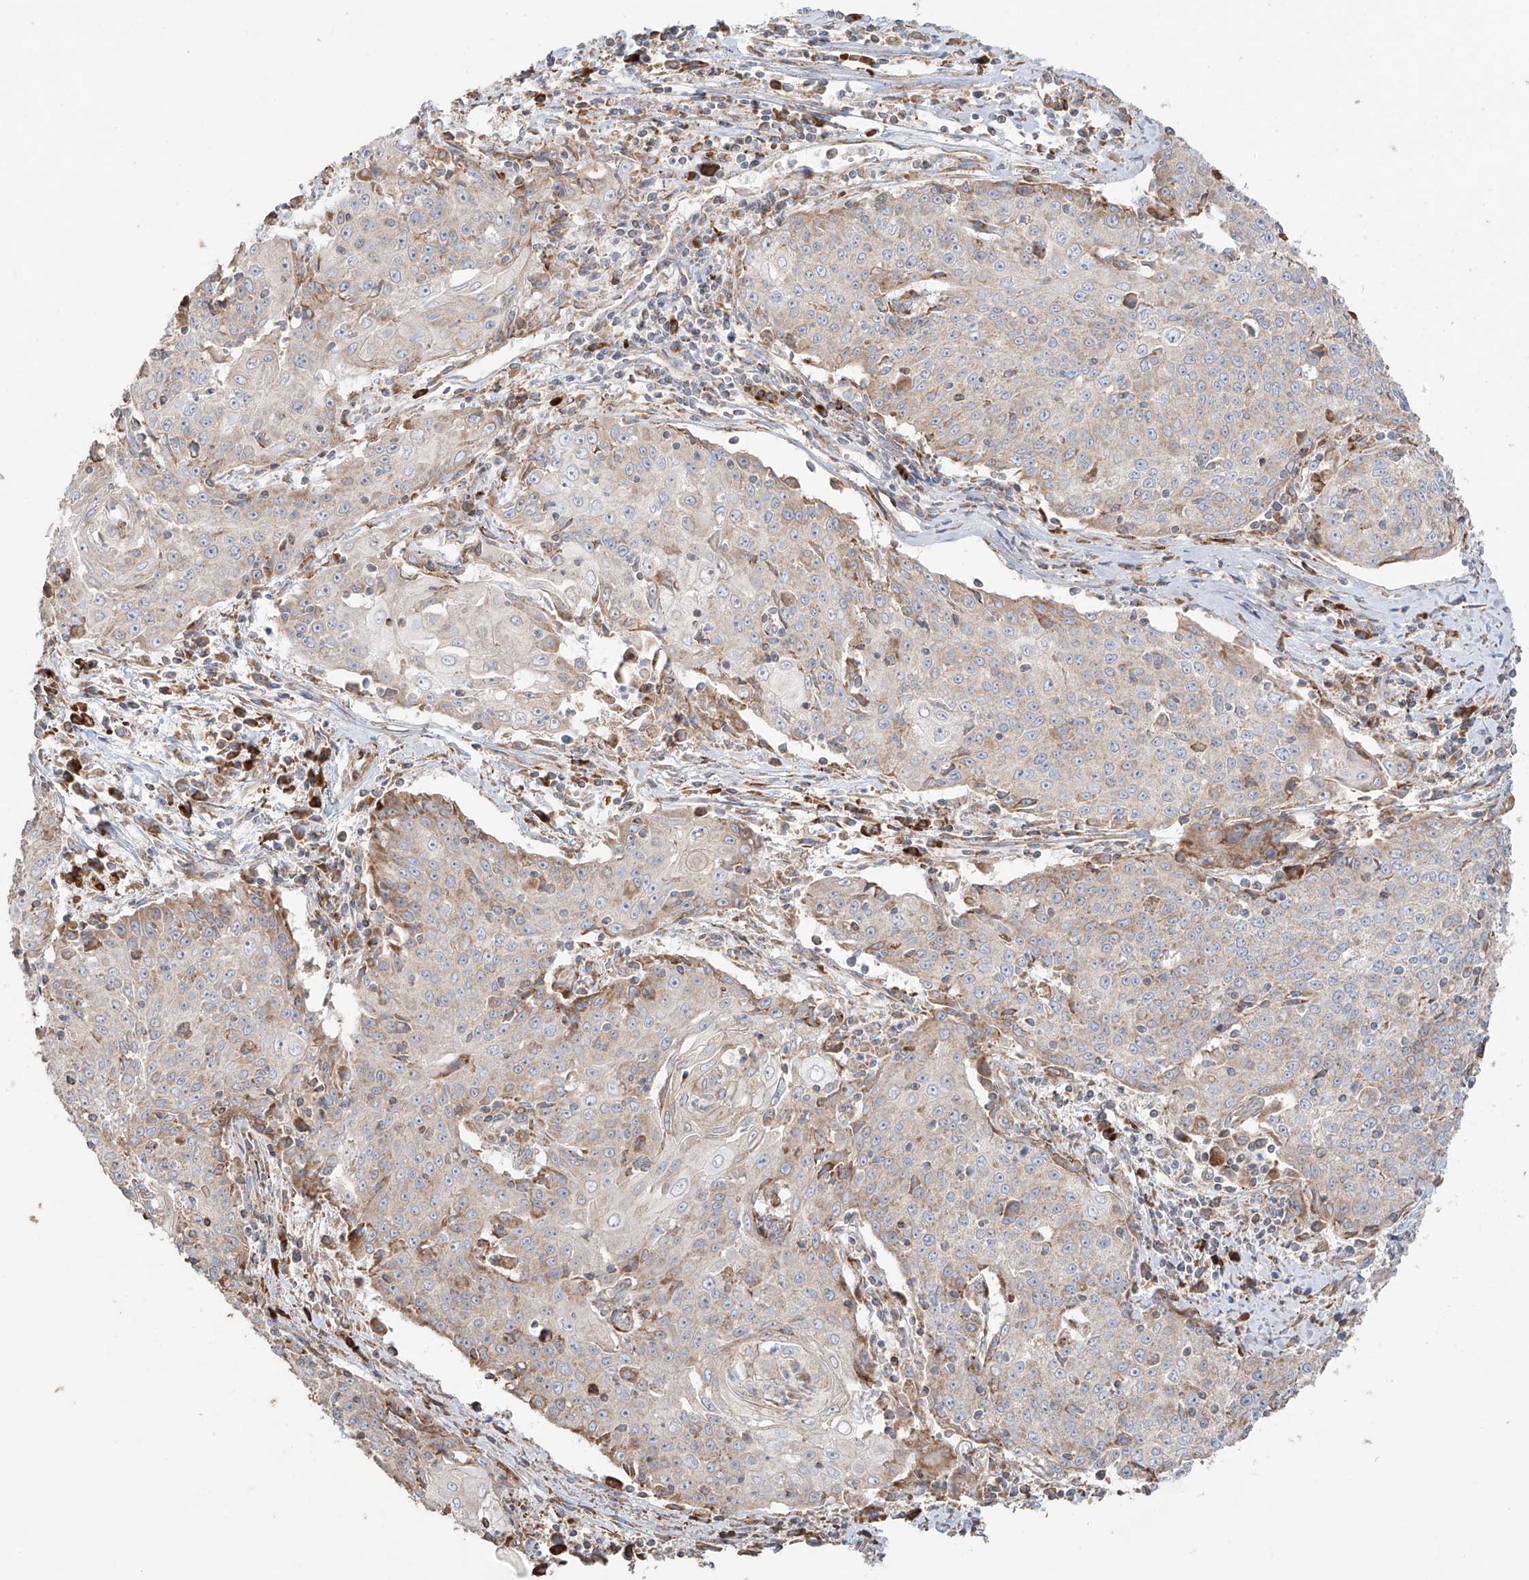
{"staining": {"intensity": "moderate", "quantity": "<25%", "location": "cytoplasmic/membranous"}, "tissue": "cervical cancer", "cell_type": "Tumor cells", "image_type": "cancer", "snomed": [{"axis": "morphology", "description": "Squamous cell carcinoma, NOS"}, {"axis": "topography", "description": "Cervix"}], "caption": "This is a histology image of IHC staining of cervical cancer (squamous cell carcinoma), which shows moderate positivity in the cytoplasmic/membranous of tumor cells.", "gene": "COLGALT2", "patient": {"sex": "female", "age": 48}}